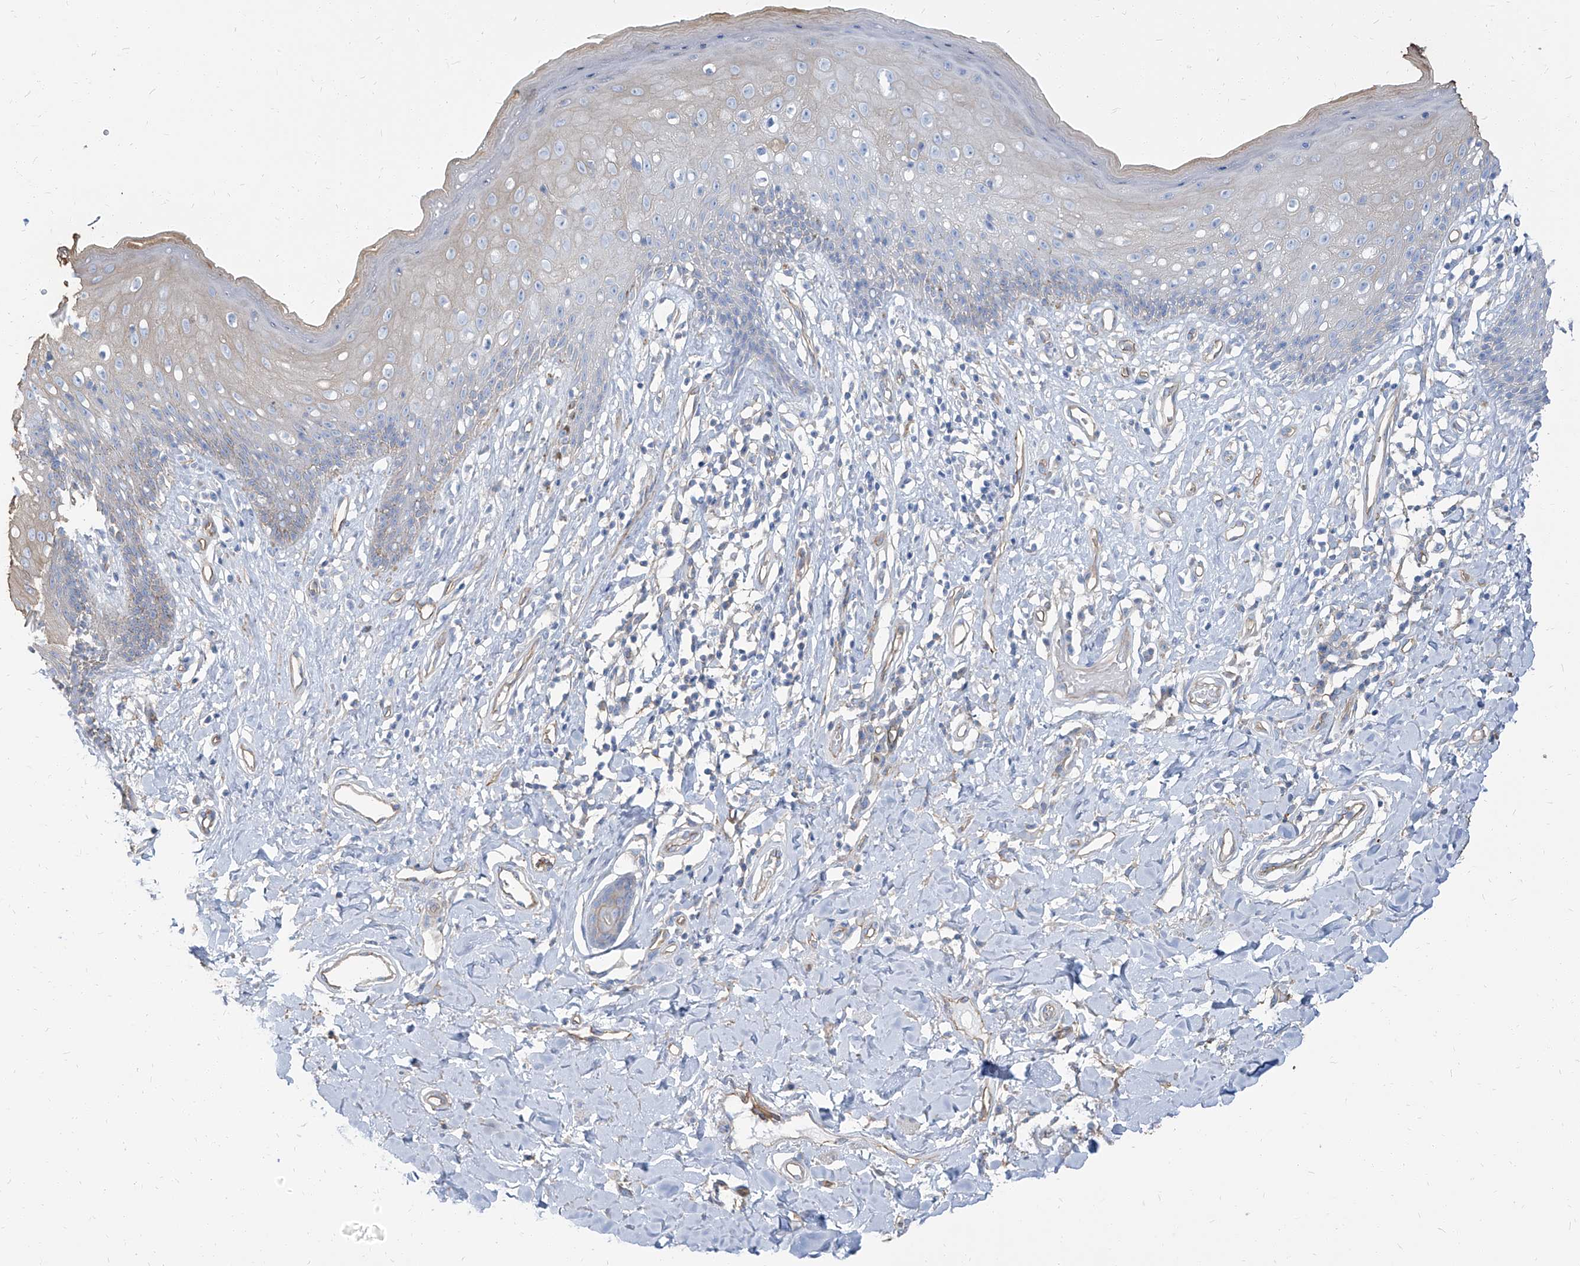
{"staining": {"intensity": "weak", "quantity": "<25%", "location": "cytoplasmic/membranous"}, "tissue": "skin", "cell_type": "Epidermal cells", "image_type": "normal", "snomed": [{"axis": "morphology", "description": "Normal tissue, NOS"}, {"axis": "morphology", "description": "Squamous cell carcinoma, NOS"}, {"axis": "topography", "description": "Vulva"}], "caption": "IHC micrograph of normal human skin stained for a protein (brown), which displays no expression in epidermal cells.", "gene": "TXLNB", "patient": {"sex": "female", "age": 85}}